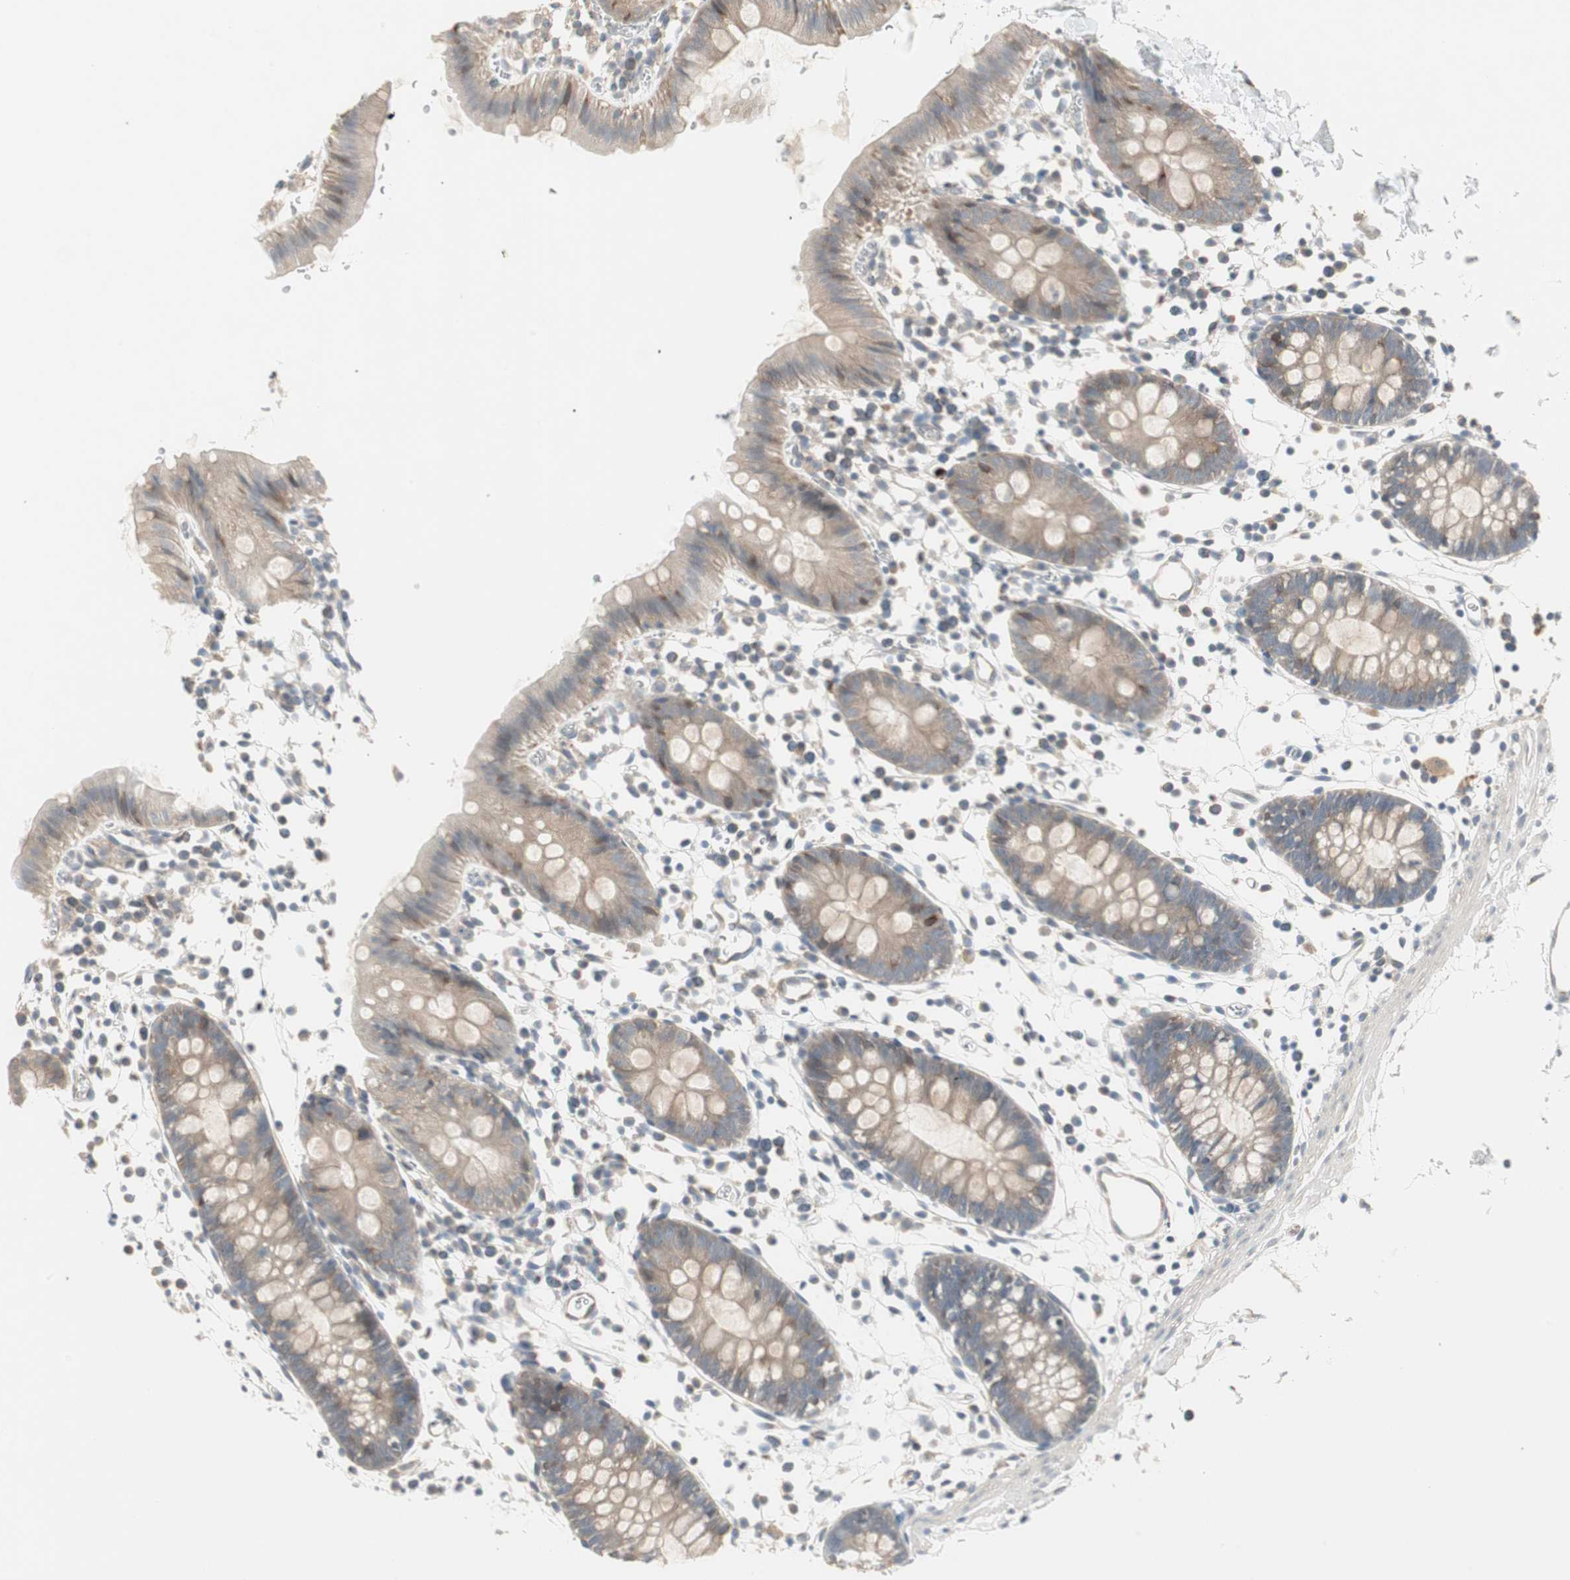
{"staining": {"intensity": "moderate", "quantity": "25%-75%", "location": "cytoplasmic/membranous"}, "tissue": "colon", "cell_type": "Endothelial cells", "image_type": "normal", "snomed": [{"axis": "morphology", "description": "Normal tissue, NOS"}, {"axis": "topography", "description": "Colon"}], "caption": "Immunohistochemistry (DAB) staining of normal human colon shows moderate cytoplasmic/membranous protein positivity in approximately 25%-75% of endothelial cells. Nuclei are stained in blue.", "gene": "ZFP36", "patient": {"sex": "male", "age": 14}}